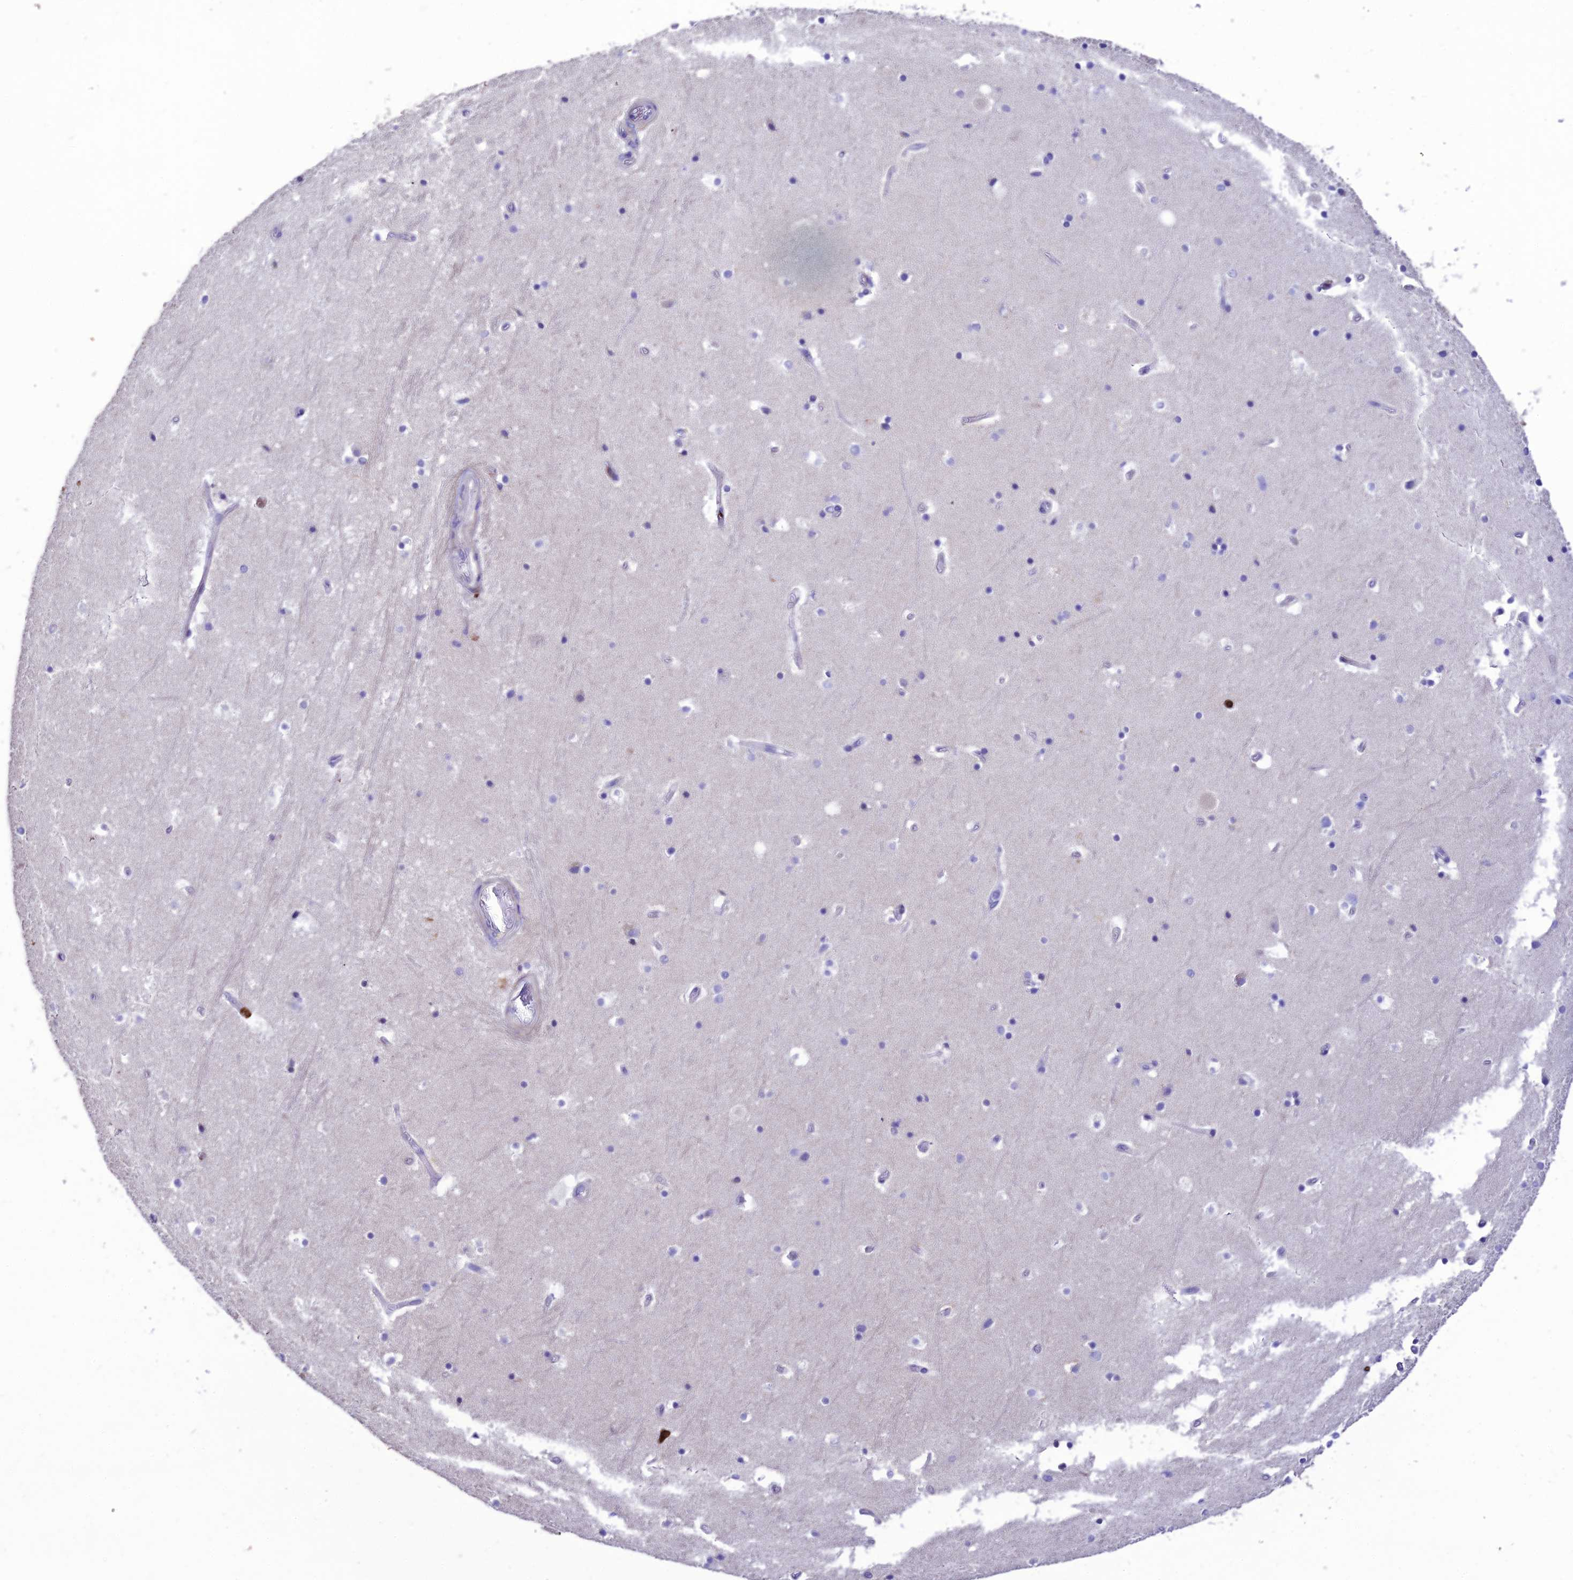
{"staining": {"intensity": "negative", "quantity": "none", "location": "none"}, "tissue": "hippocampus", "cell_type": "Glial cells", "image_type": "normal", "snomed": [{"axis": "morphology", "description": "Normal tissue, NOS"}, {"axis": "topography", "description": "Hippocampus"}], "caption": "Glial cells show no significant staining in normal hippocampus.", "gene": "PTPRCAP", "patient": {"sex": "female", "age": 52}}